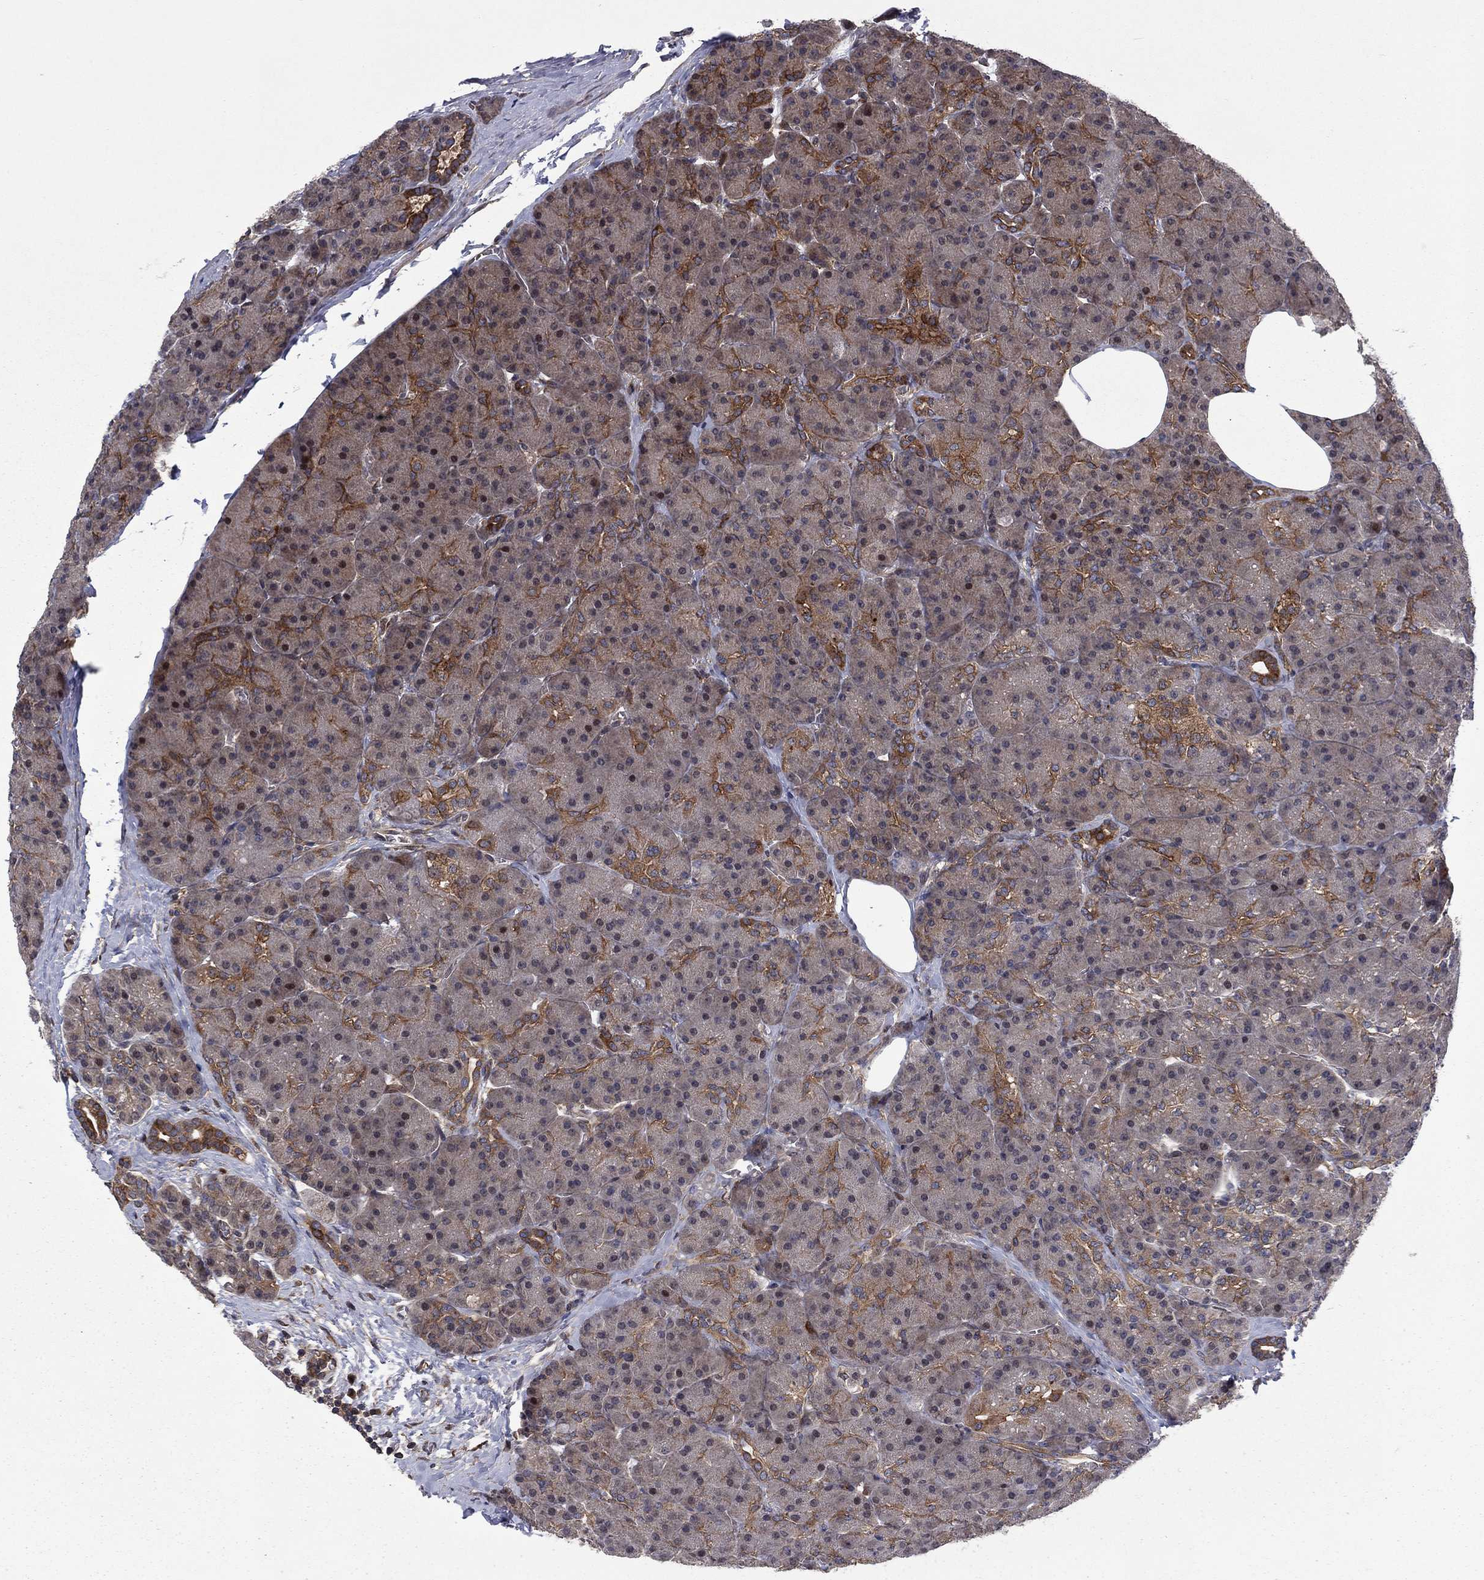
{"staining": {"intensity": "moderate", "quantity": "<25%", "location": "cytoplasmic/membranous"}, "tissue": "pancreas", "cell_type": "Exocrine glandular cells", "image_type": "normal", "snomed": [{"axis": "morphology", "description": "Normal tissue, NOS"}, {"axis": "topography", "description": "Pancreas"}], "caption": "A photomicrograph of human pancreas stained for a protein reveals moderate cytoplasmic/membranous brown staining in exocrine glandular cells. (DAB (3,3'-diaminobenzidine) IHC with brightfield microscopy, high magnification).", "gene": "HDAC4", "patient": {"sex": "male", "age": 57}}